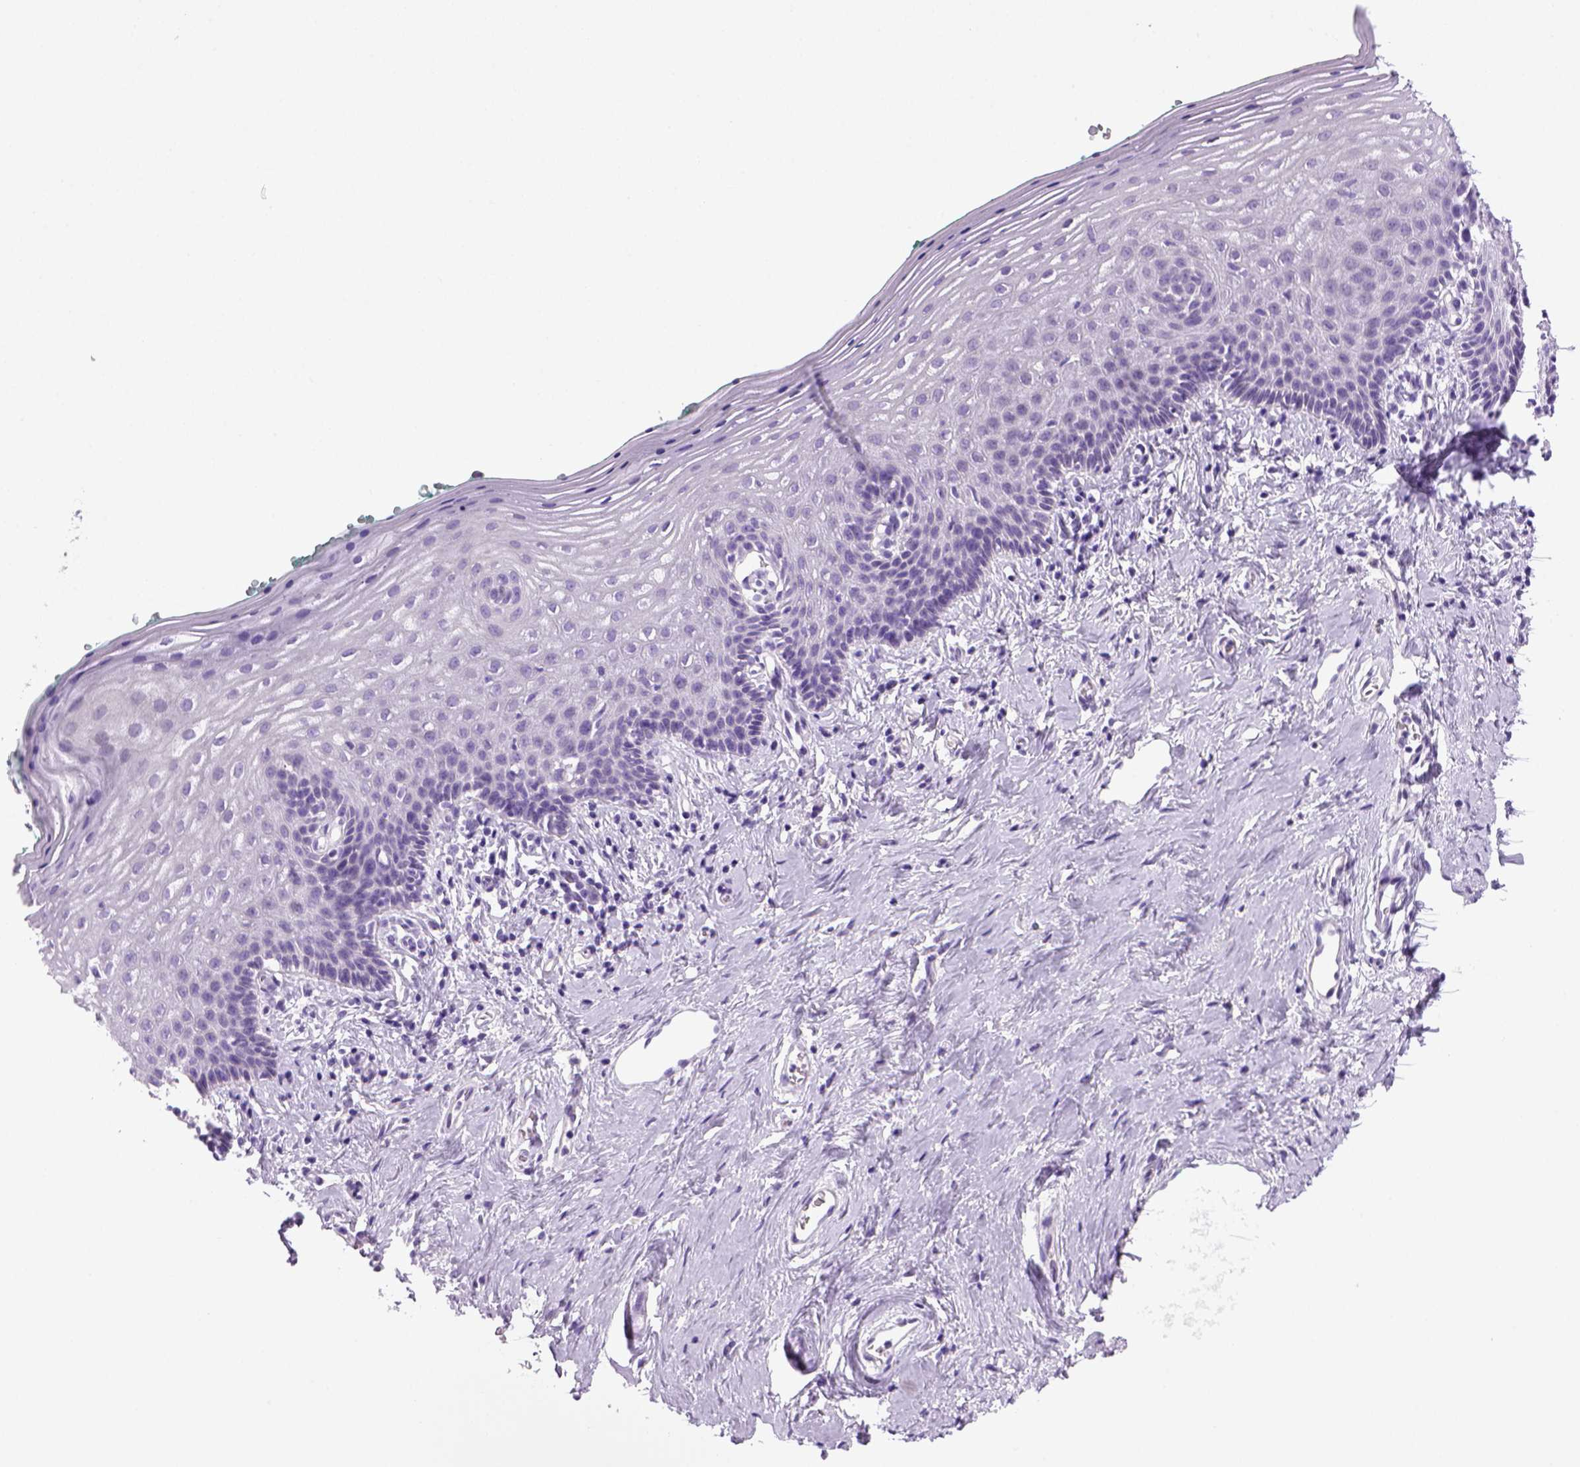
{"staining": {"intensity": "negative", "quantity": "none", "location": "none"}, "tissue": "vagina", "cell_type": "Squamous epithelial cells", "image_type": "normal", "snomed": [{"axis": "morphology", "description": "Normal tissue, NOS"}, {"axis": "topography", "description": "Vagina"}], "caption": "Squamous epithelial cells show no significant protein staining in unremarkable vagina.", "gene": "SGCG", "patient": {"sex": "female", "age": 42}}